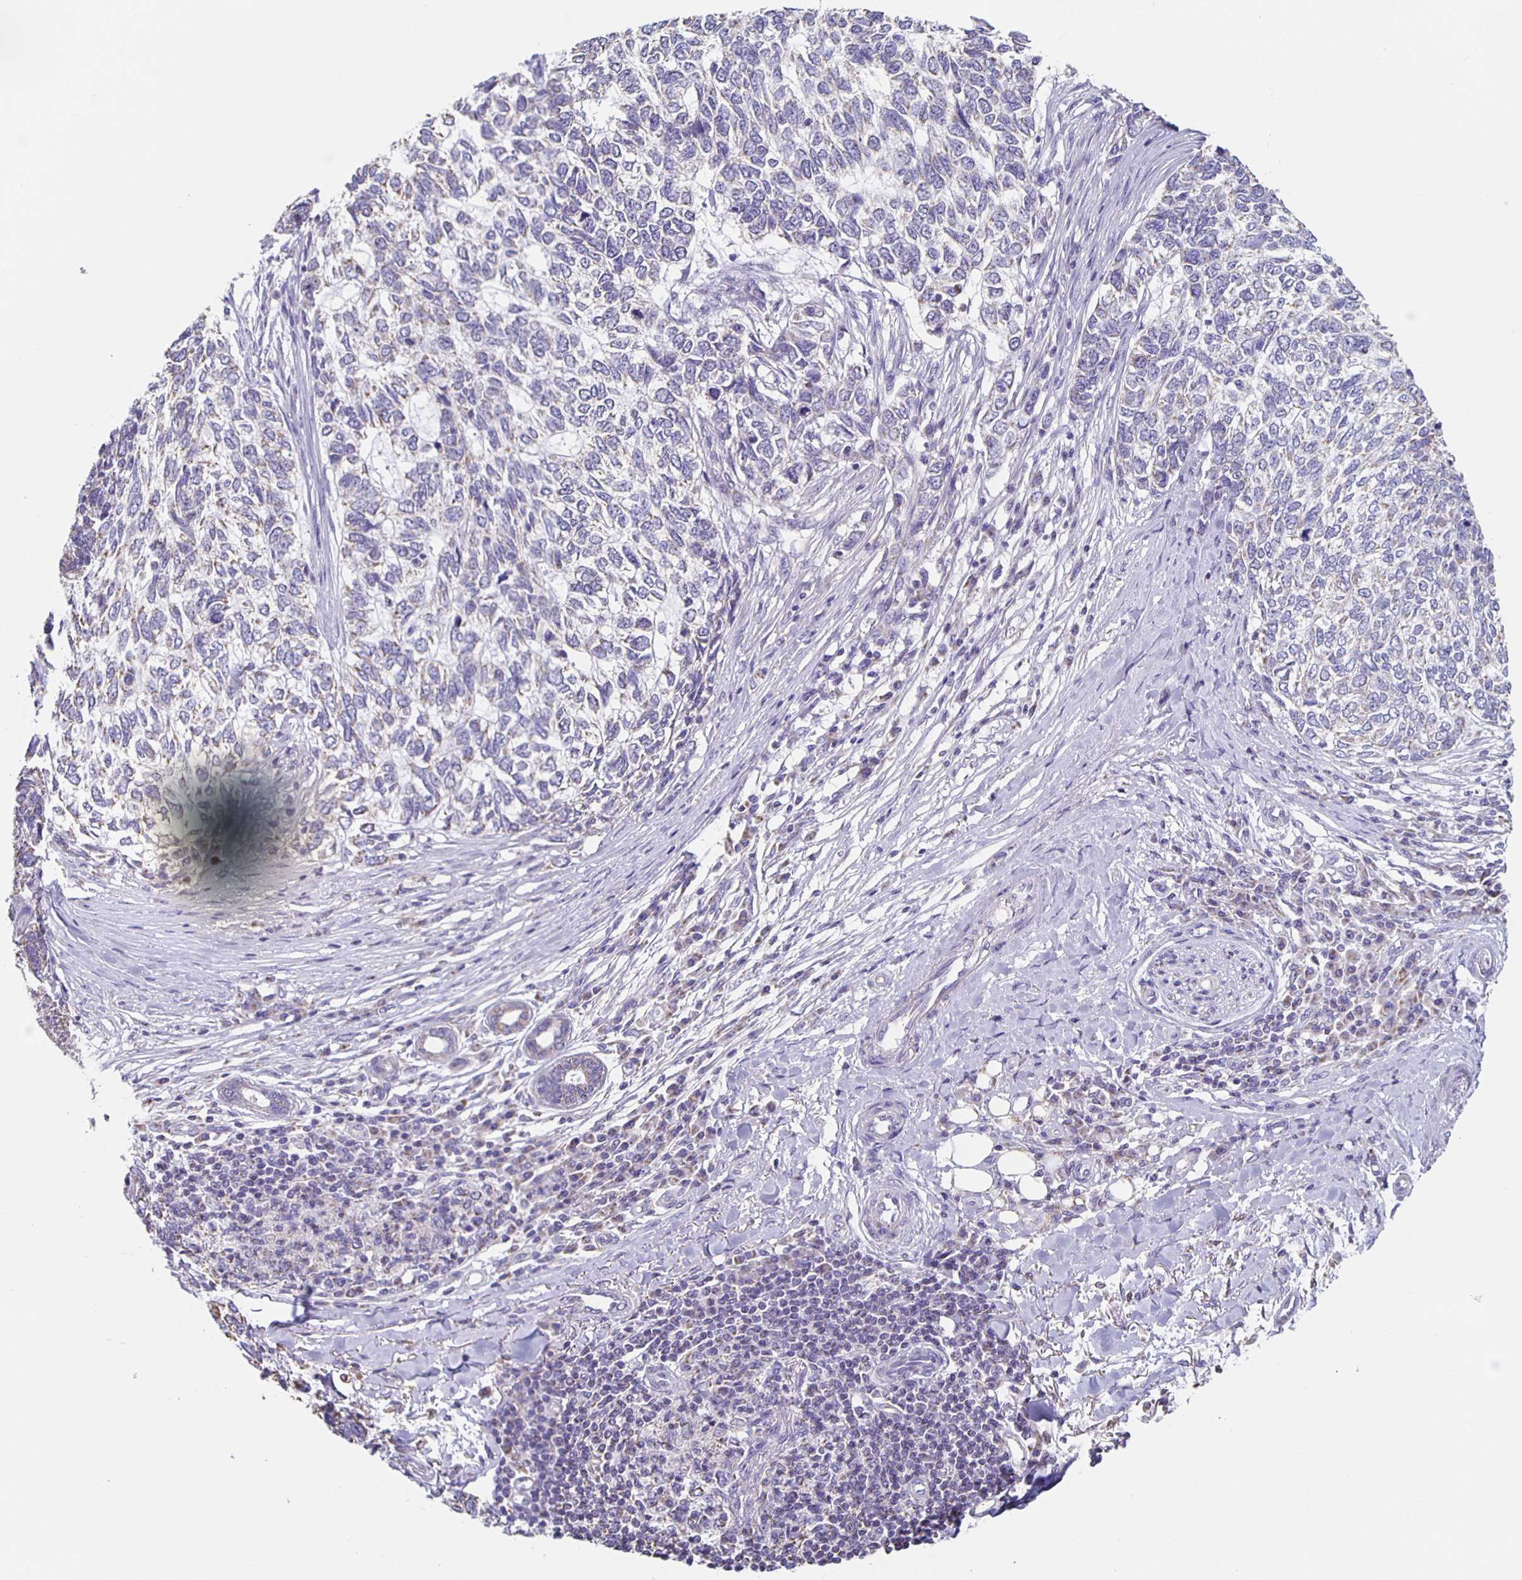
{"staining": {"intensity": "negative", "quantity": "none", "location": "none"}, "tissue": "skin cancer", "cell_type": "Tumor cells", "image_type": "cancer", "snomed": [{"axis": "morphology", "description": "Basal cell carcinoma"}, {"axis": "topography", "description": "Skin"}], "caption": "A photomicrograph of human skin cancer is negative for staining in tumor cells.", "gene": "TPPP", "patient": {"sex": "female", "age": 65}}